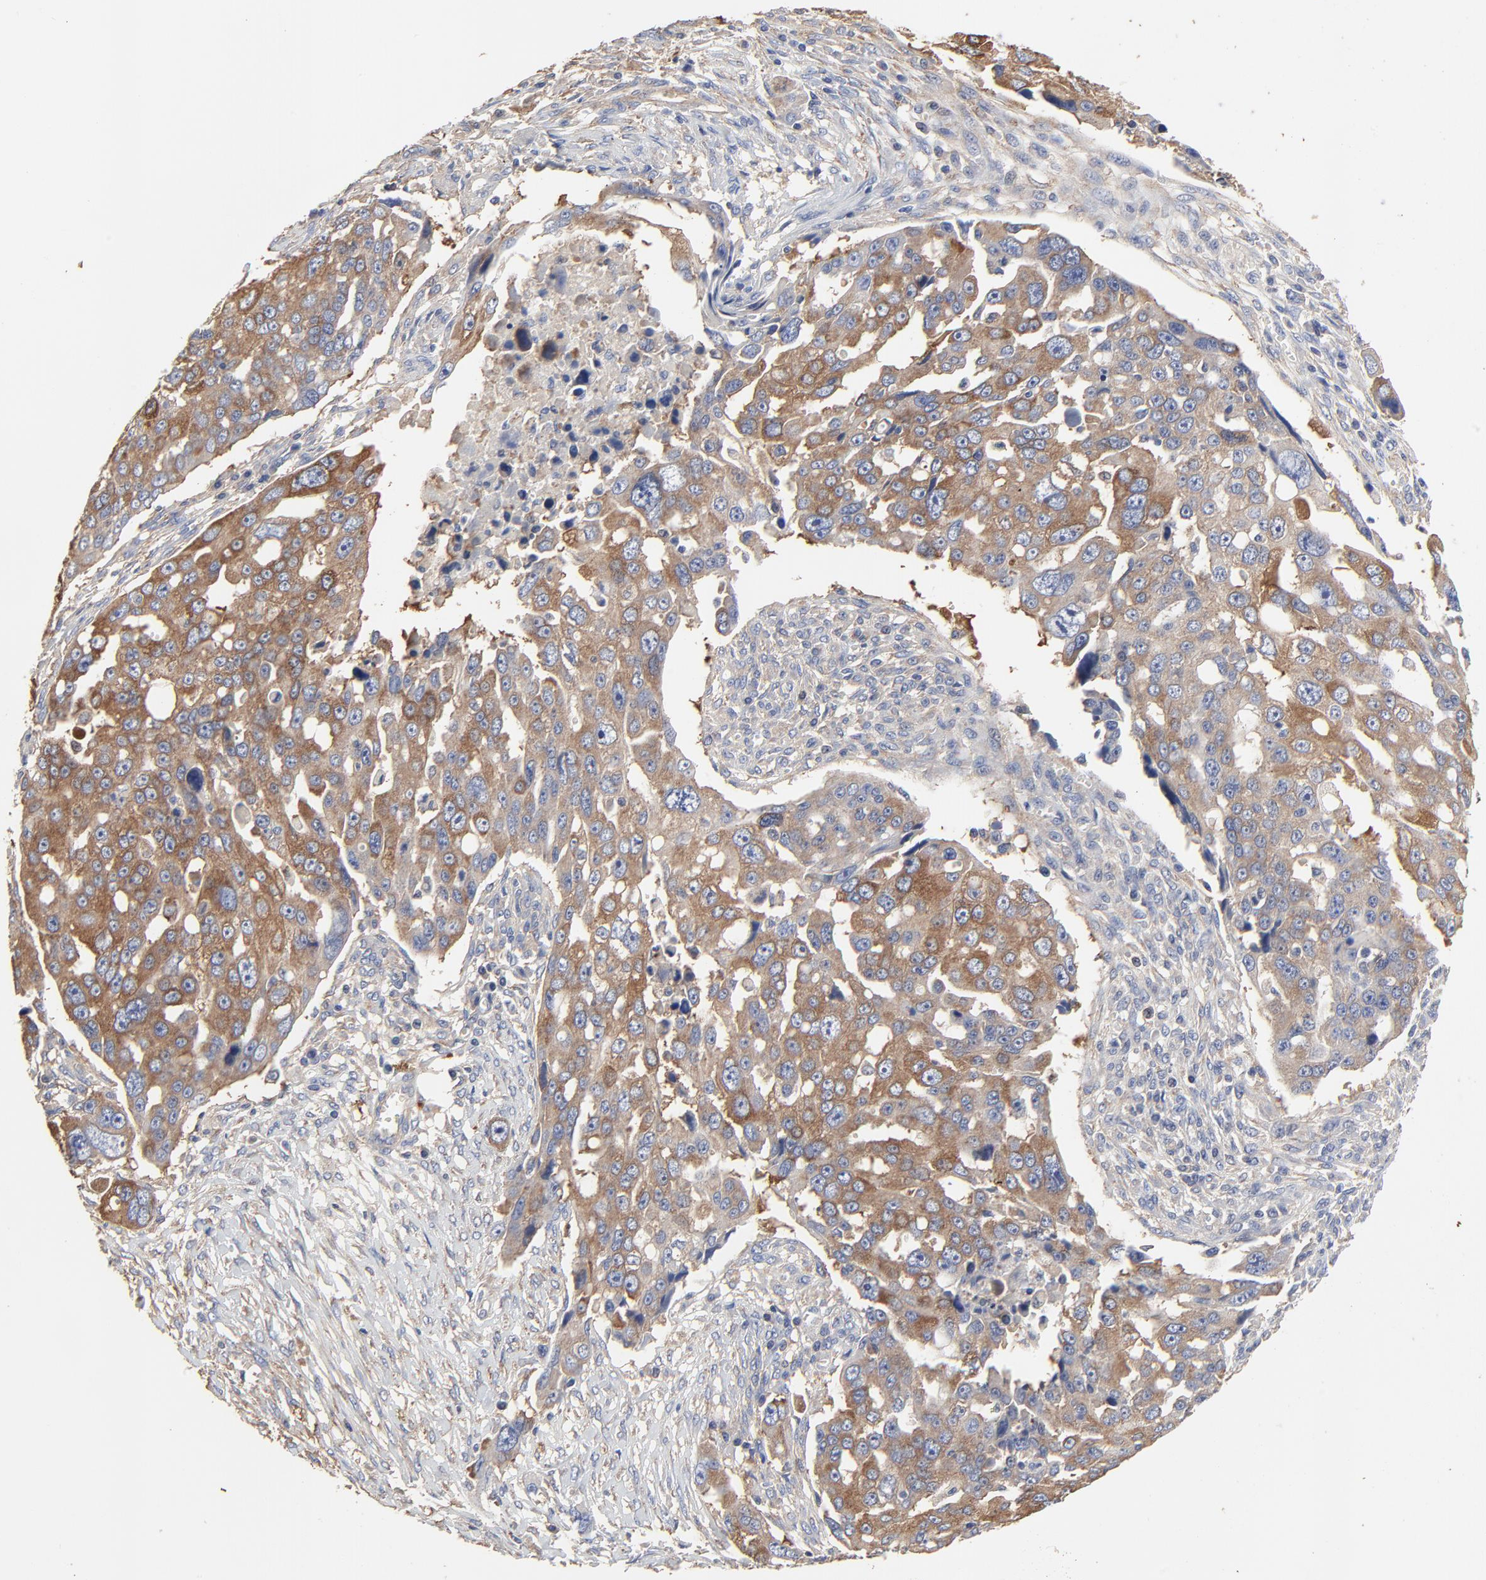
{"staining": {"intensity": "moderate", "quantity": ">75%", "location": "cytoplasmic/membranous"}, "tissue": "ovarian cancer", "cell_type": "Tumor cells", "image_type": "cancer", "snomed": [{"axis": "morphology", "description": "Carcinoma, endometroid"}, {"axis": "topography", "description": "Ovary"}], "caption": "Immunohistochemical staining of human ovarian cancer shows medium levels of moderate cytoplasmic/membranous protein expression in approximately >75% of tumor cells.", "gene": "NXF3", "patient": {"sex": "female", "age": 75}}